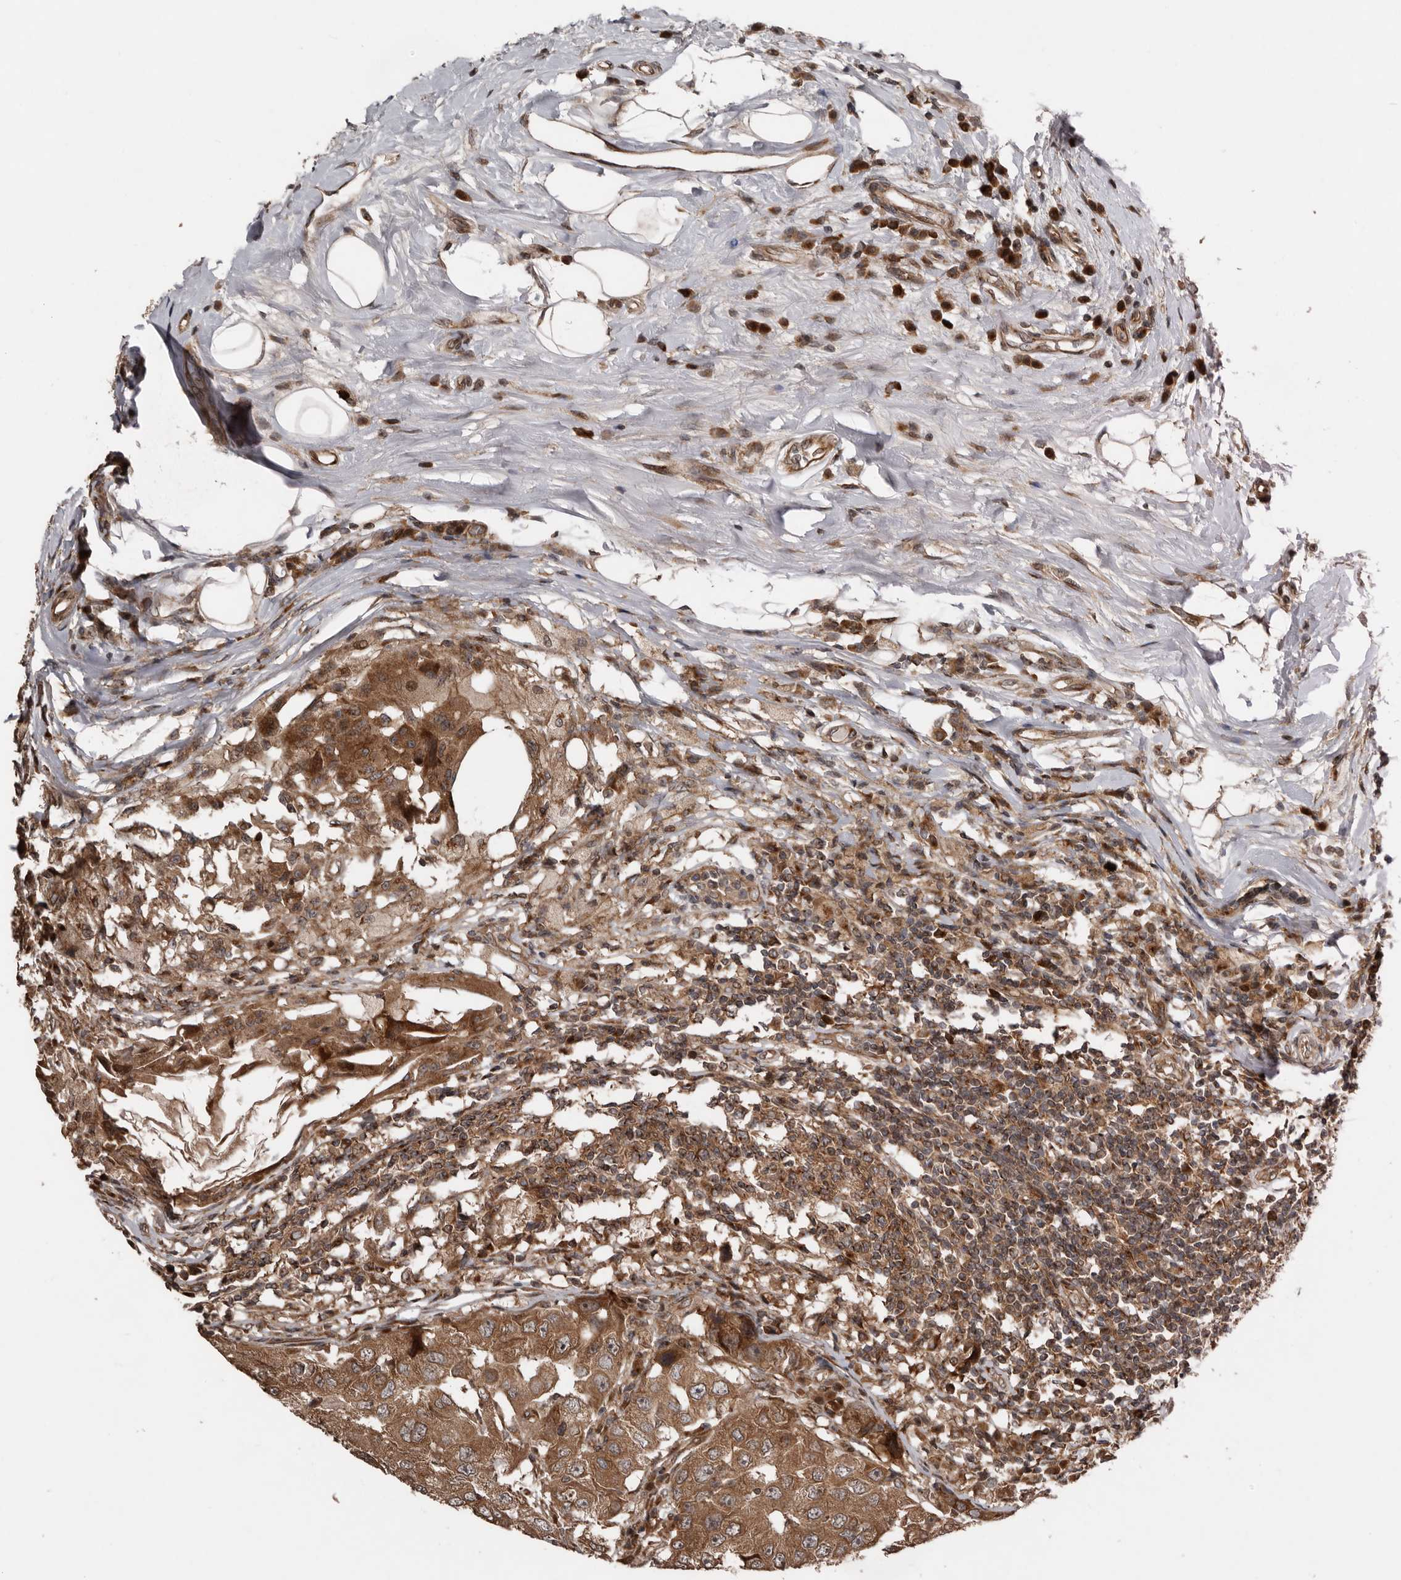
{"staining": {"intensity": "moderate", "quantity": ">75%", "location": "cytoplasmic/membranous"}, "tissue": "breast cancer", "cell_type": "Tumor cells", "image_type": "cancer", "snomed": [{"axis": "morphology", "description": "Duct carcinoma"}, {"axis": "topography", "description": "Breast"}], "caption": "Breast invasive ductal carcinoma stained with DAB immunohistochemistry reveals medium levels of moderate cytoplasmic/membranous staining in approximately >75% of tumor cells.", "gene": "CCDC190", "patient": {"sex": "female", "age": 27}}